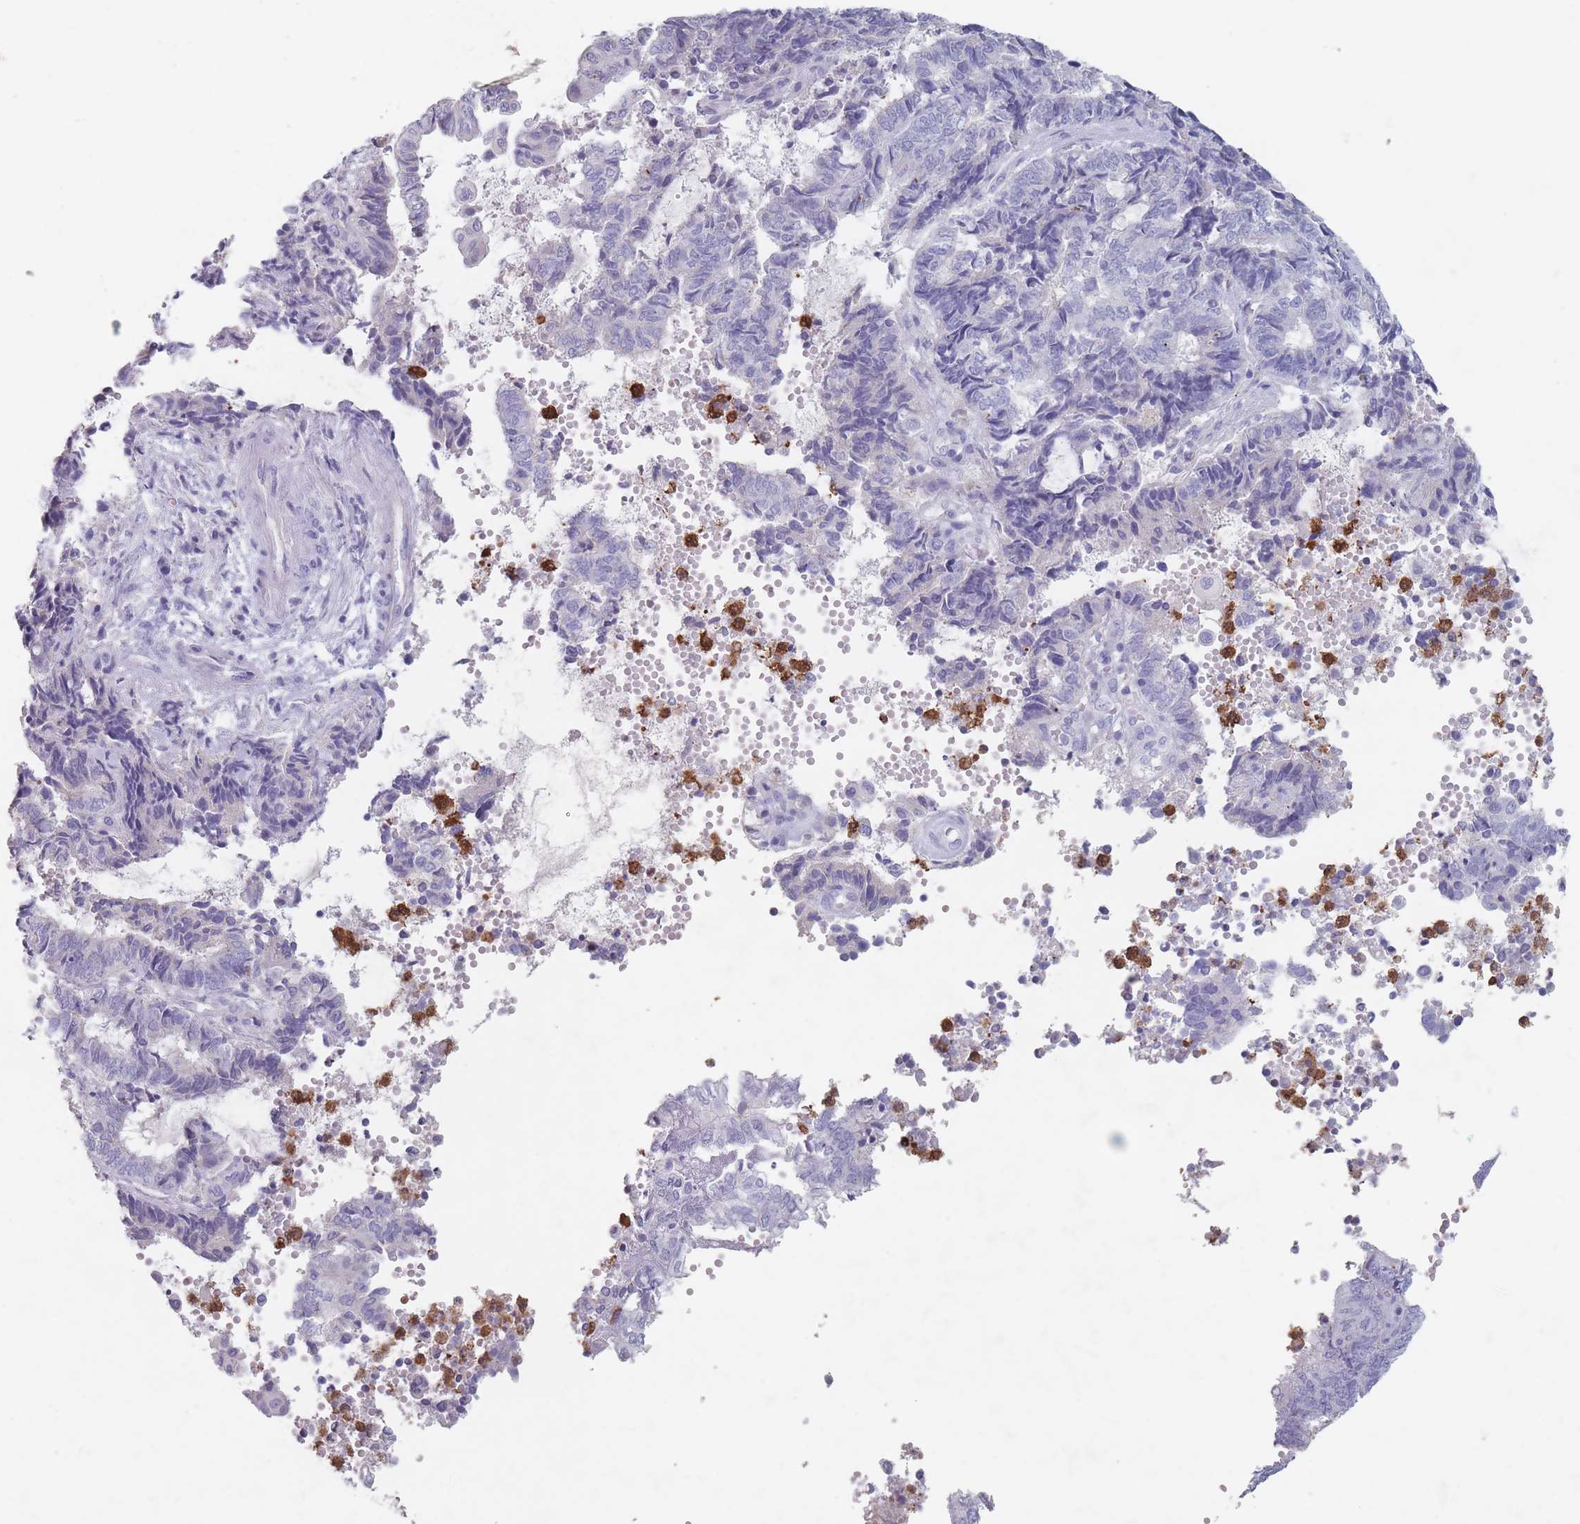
{"staining": {"intensity": "negative", "quantity": "none", "location": "none"}, "tissue": "endometrial cancer", "cell_type": "Tumor cells", "image_type": "cancer", "snomed": [{"axis": "morphology", "description": "Adenocarcinoma, NOS"}, {"axis": "topography", "description": "Uterus"}, {"axis": "topography", "description": "Endometrium"}], "caption": "The image exhibits no staining of tumor cells in endometrial cancer.", "gene": "ATP1A3", "patient": {"sex": "female", "age": 70}}